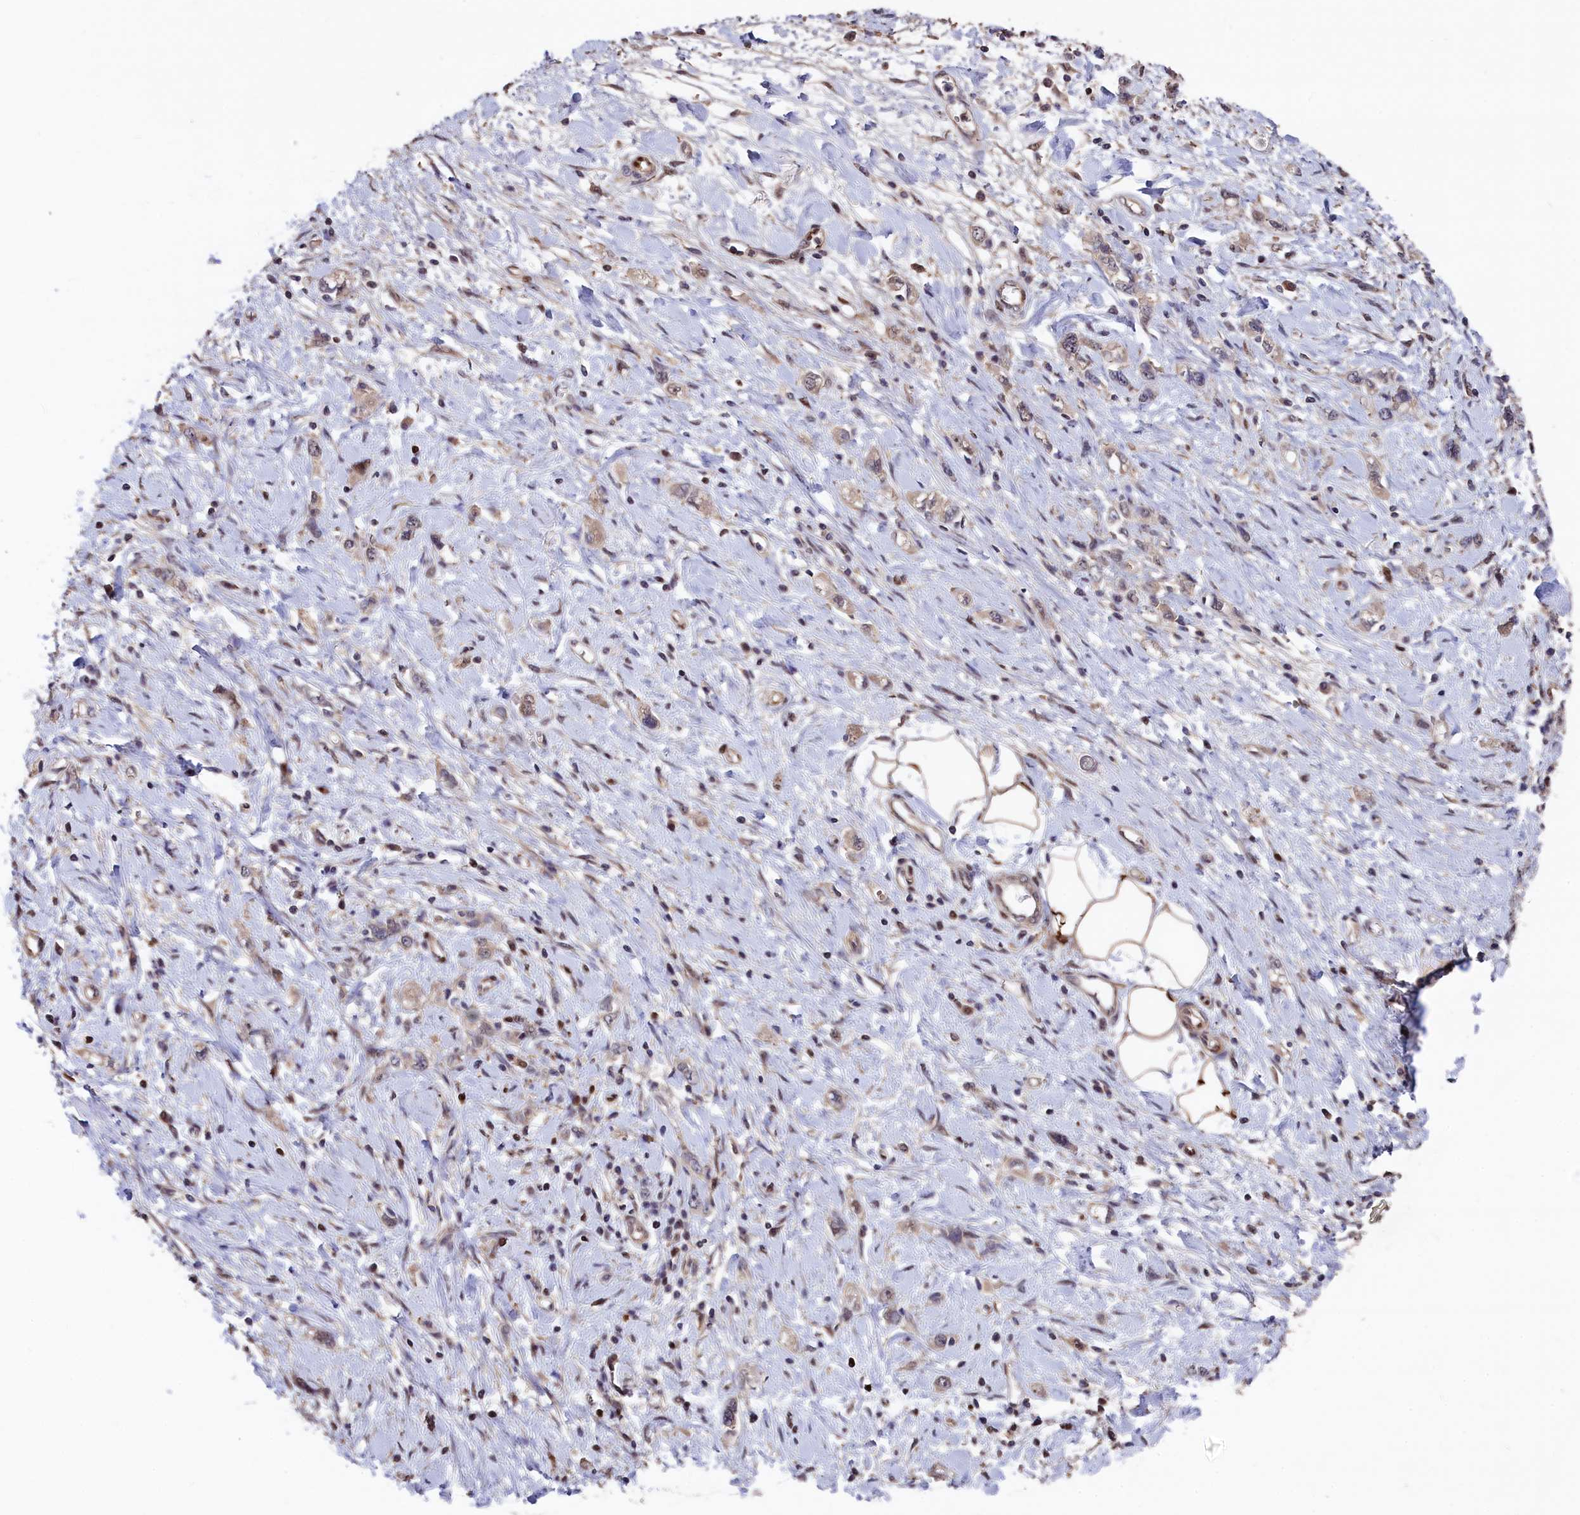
{"staining": {"intensity": "negative", "quantity": "none", "location": "none"}, "tissue": "stomach cancer", "cell_type": "Tumor cells", "image_type": "cancer", "snomed": [{"axis": "morphology", "description": "Adenocarcinoma, NOS"}, {"axis": "topography", "description": "Stomach"}], "caption": "This is an immunohistochemistry (IHC) photomicrograph of human stomach cancer (adenocarcinoma). There is no positivity in tumor cells.", "gene": "ADRM1", "patient": {"sex": "female", "age": 76}}